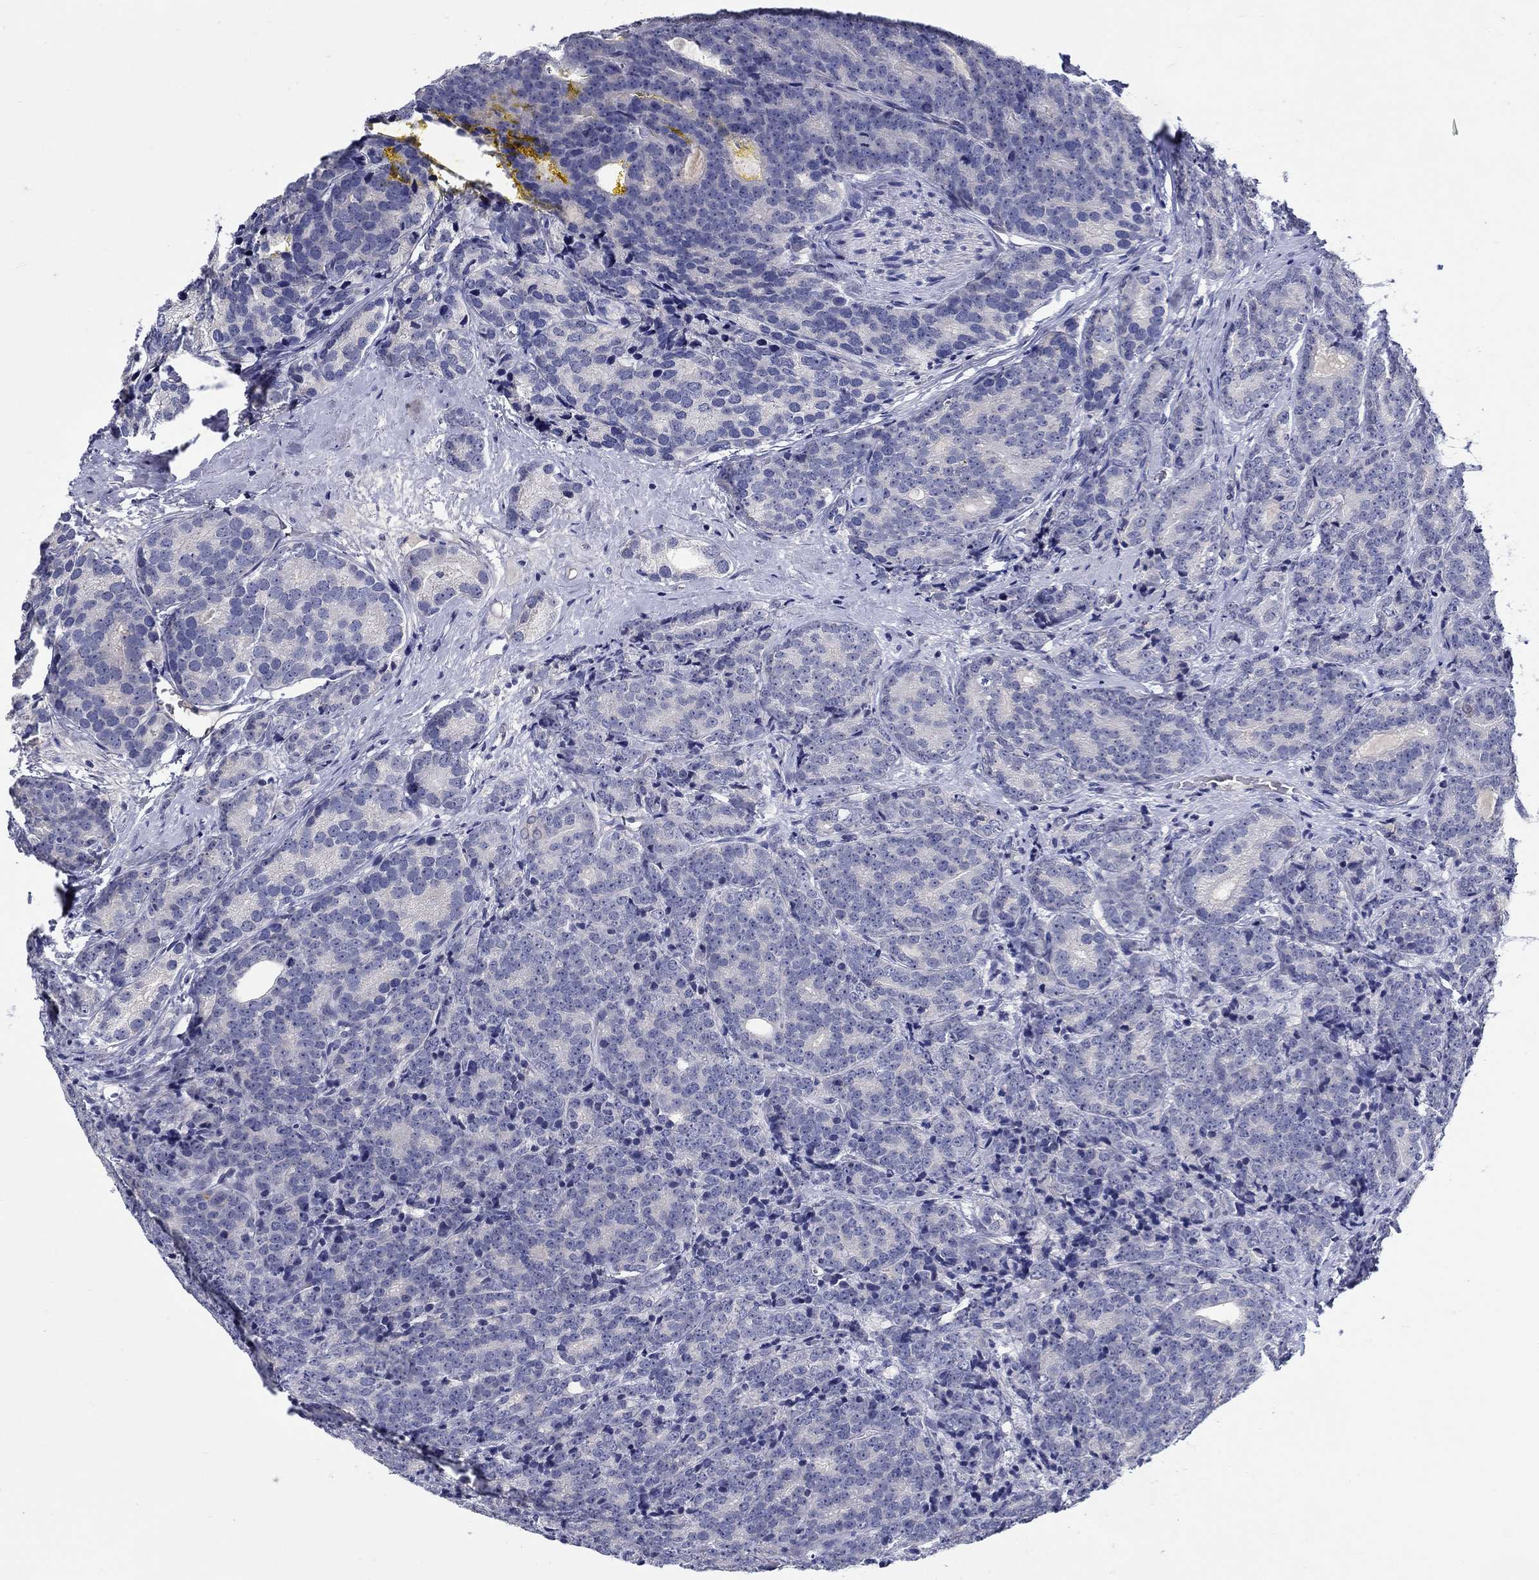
{"staining": {"intensity": "negative", "quantity": "none", "location": "none"}, "tissue": "prostate cancer", "cell_type": "Tumor cells", "image_type": "cancer", "snomed": [{"axis": "morphology", "description": "Adenocarcinoma, NOS"}, {"axis": "topography", "description": "Prostate"}], "caption": "Tumor cells show no significant protein staining in prostate cancer (adenocarcinoma). (DAB immunohistochemistry visualized using brightfield microscopy, high magnification).", "gene": "SLC30A3", "patient": {"sex": "male", "age": 71}}